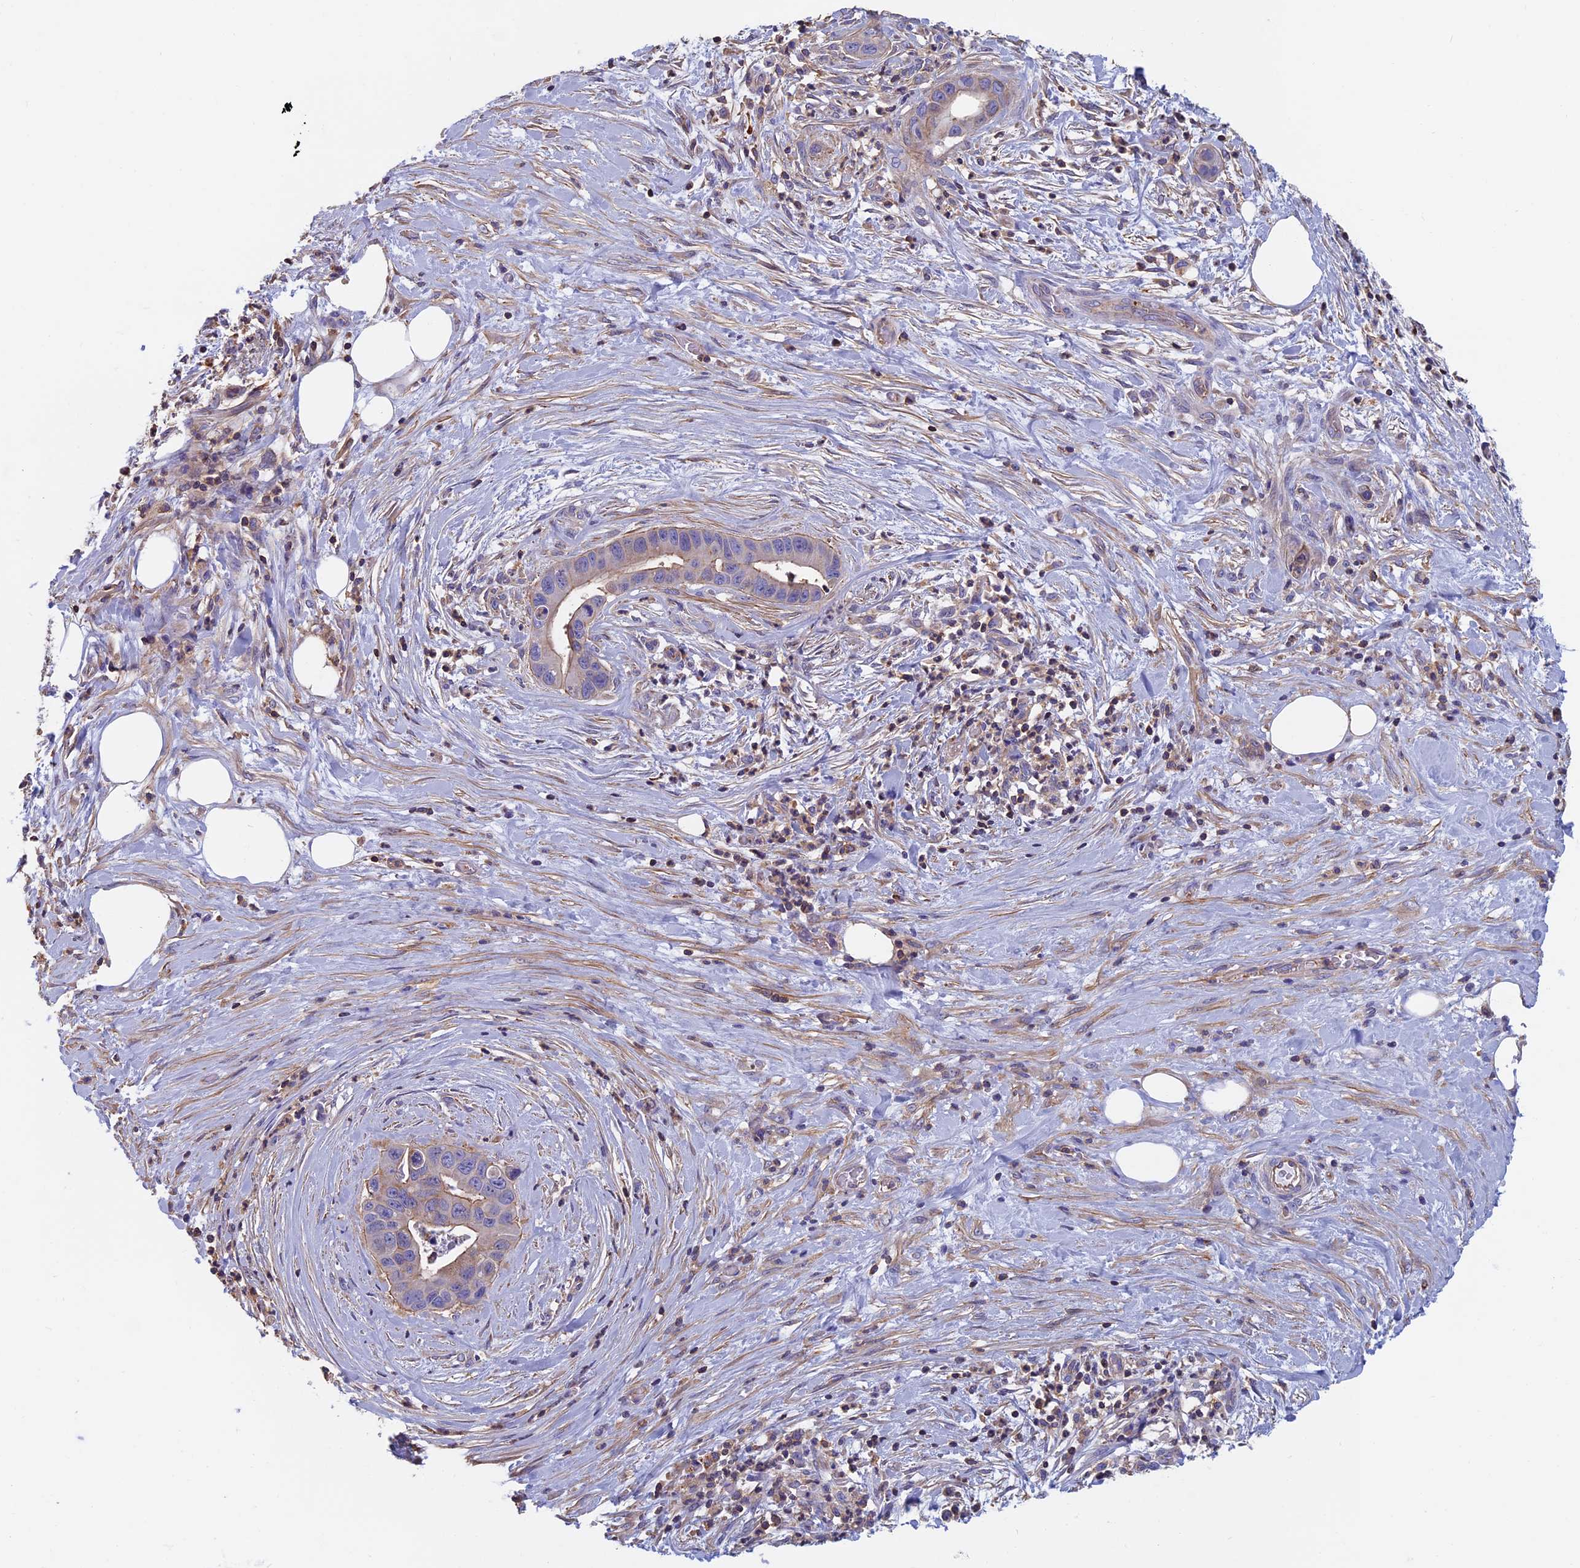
{"staining": {"intensity": "negative", "quantity": "none", "location": "none"}, "tissue": "pancreatic cancer", "cell_type": "Tumor cells", "image_type": "cancer", "snomed": [{"axis": "morphology", "description": "Adenocarcinoma, NOS"}, {"axis": "topography", "description": "Pancreas"}], "caption": "A photomicrograph of human pancreatic adenocarcinoma is negative for staining in tumor cells.", "gene": "HSD17B8", "patient": {"sex": "male", "age": 73}}